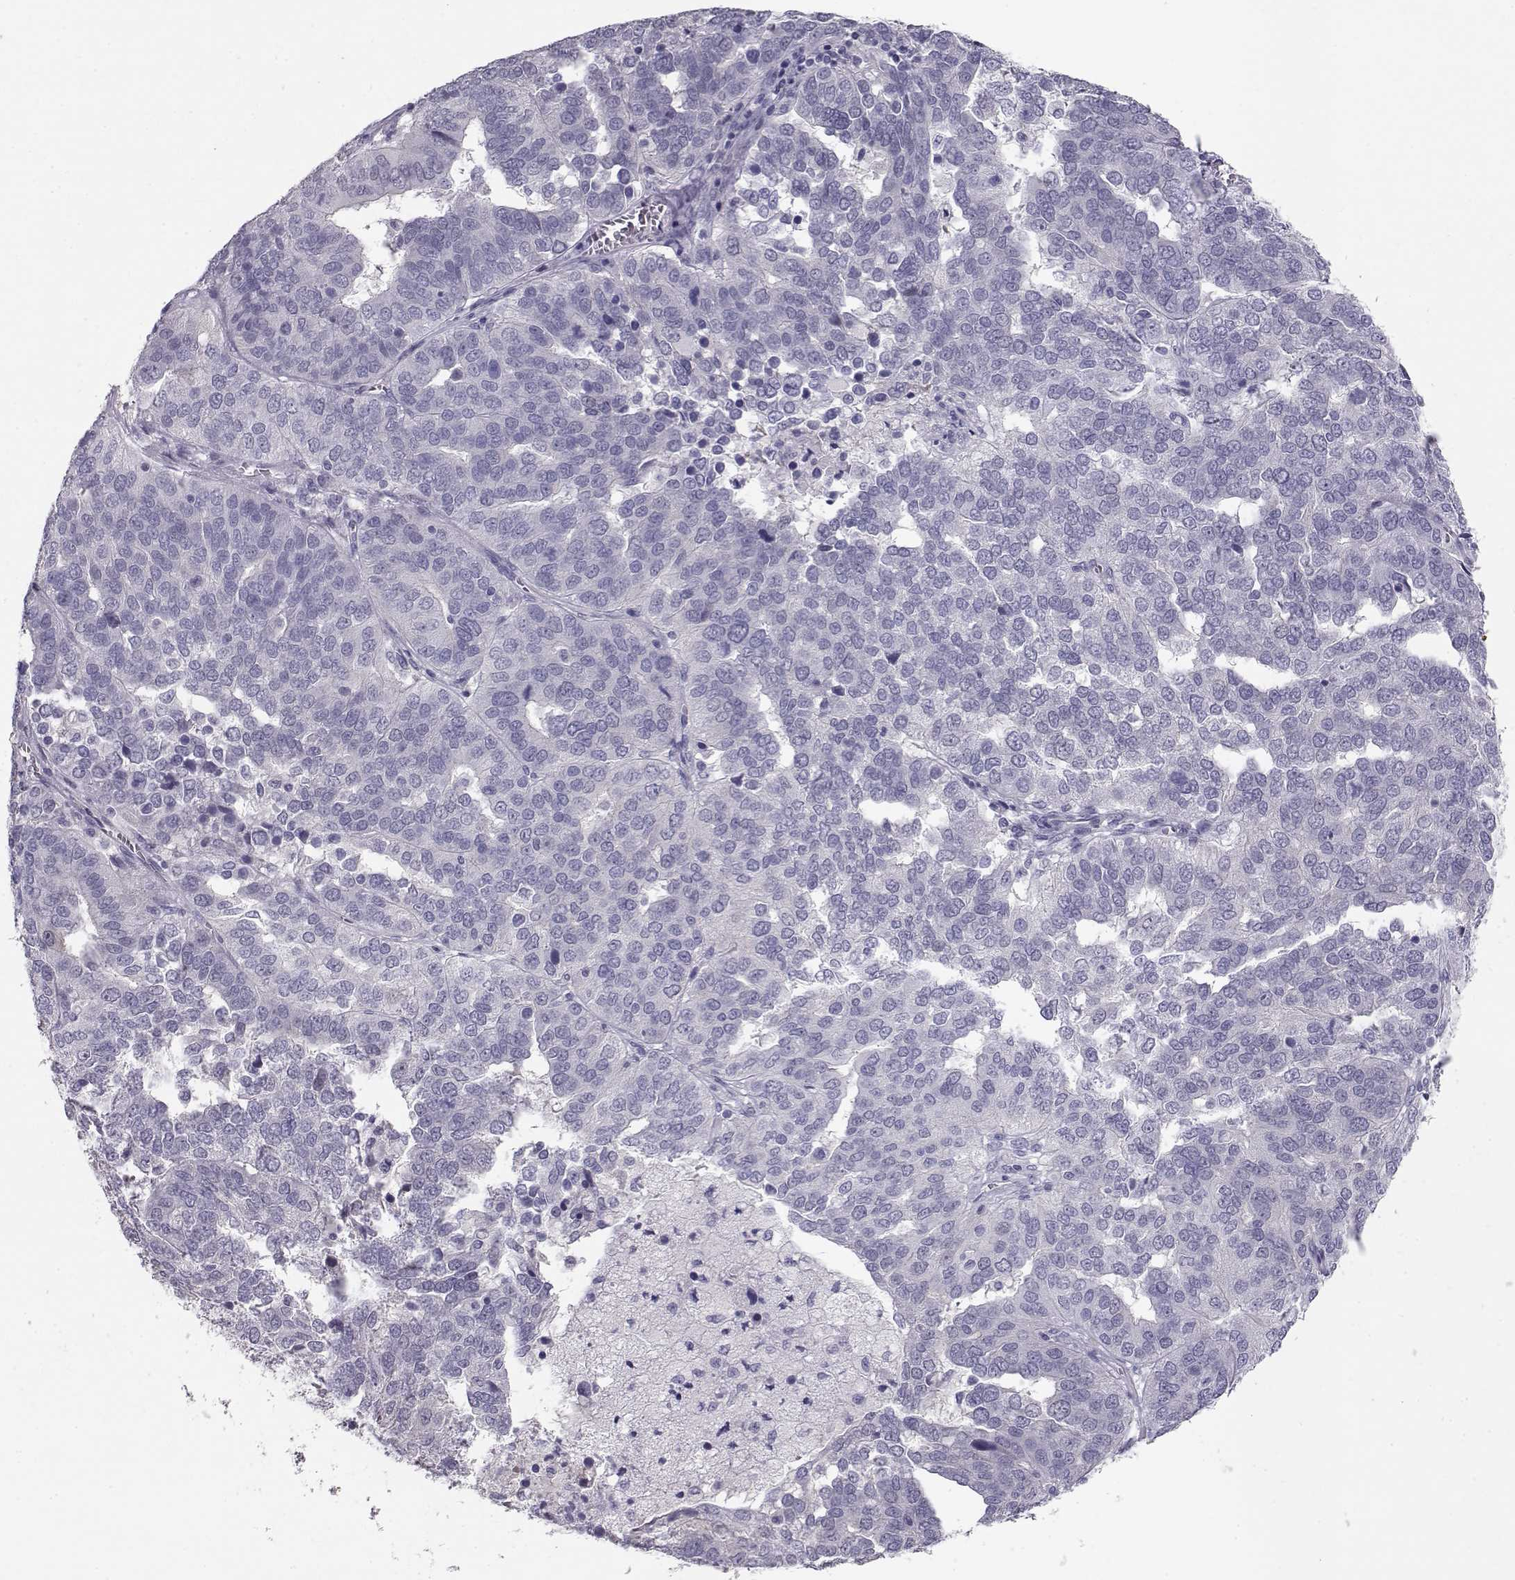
{"staining": {"intensity": "negative", "quantity": "none", "location": "none"}, "tissue": "ovarian cancer", "cell_type": "Tumor cells", "image_type": "cancer", "snomed": [{"axis": "morphology", "description": "Carcinoma, endometroid"}, {"axis": "topography", "description": "Soft tissue"}, {"axis": "topography", "description": "Ovary"}], "caption": "Immunohistochemical staining of ovarian cancer (endometroid carcinoma) shows no significant positivity in tumor cells.", "gene": "RD3", "patient": {"sex": "female", "age": 52}}